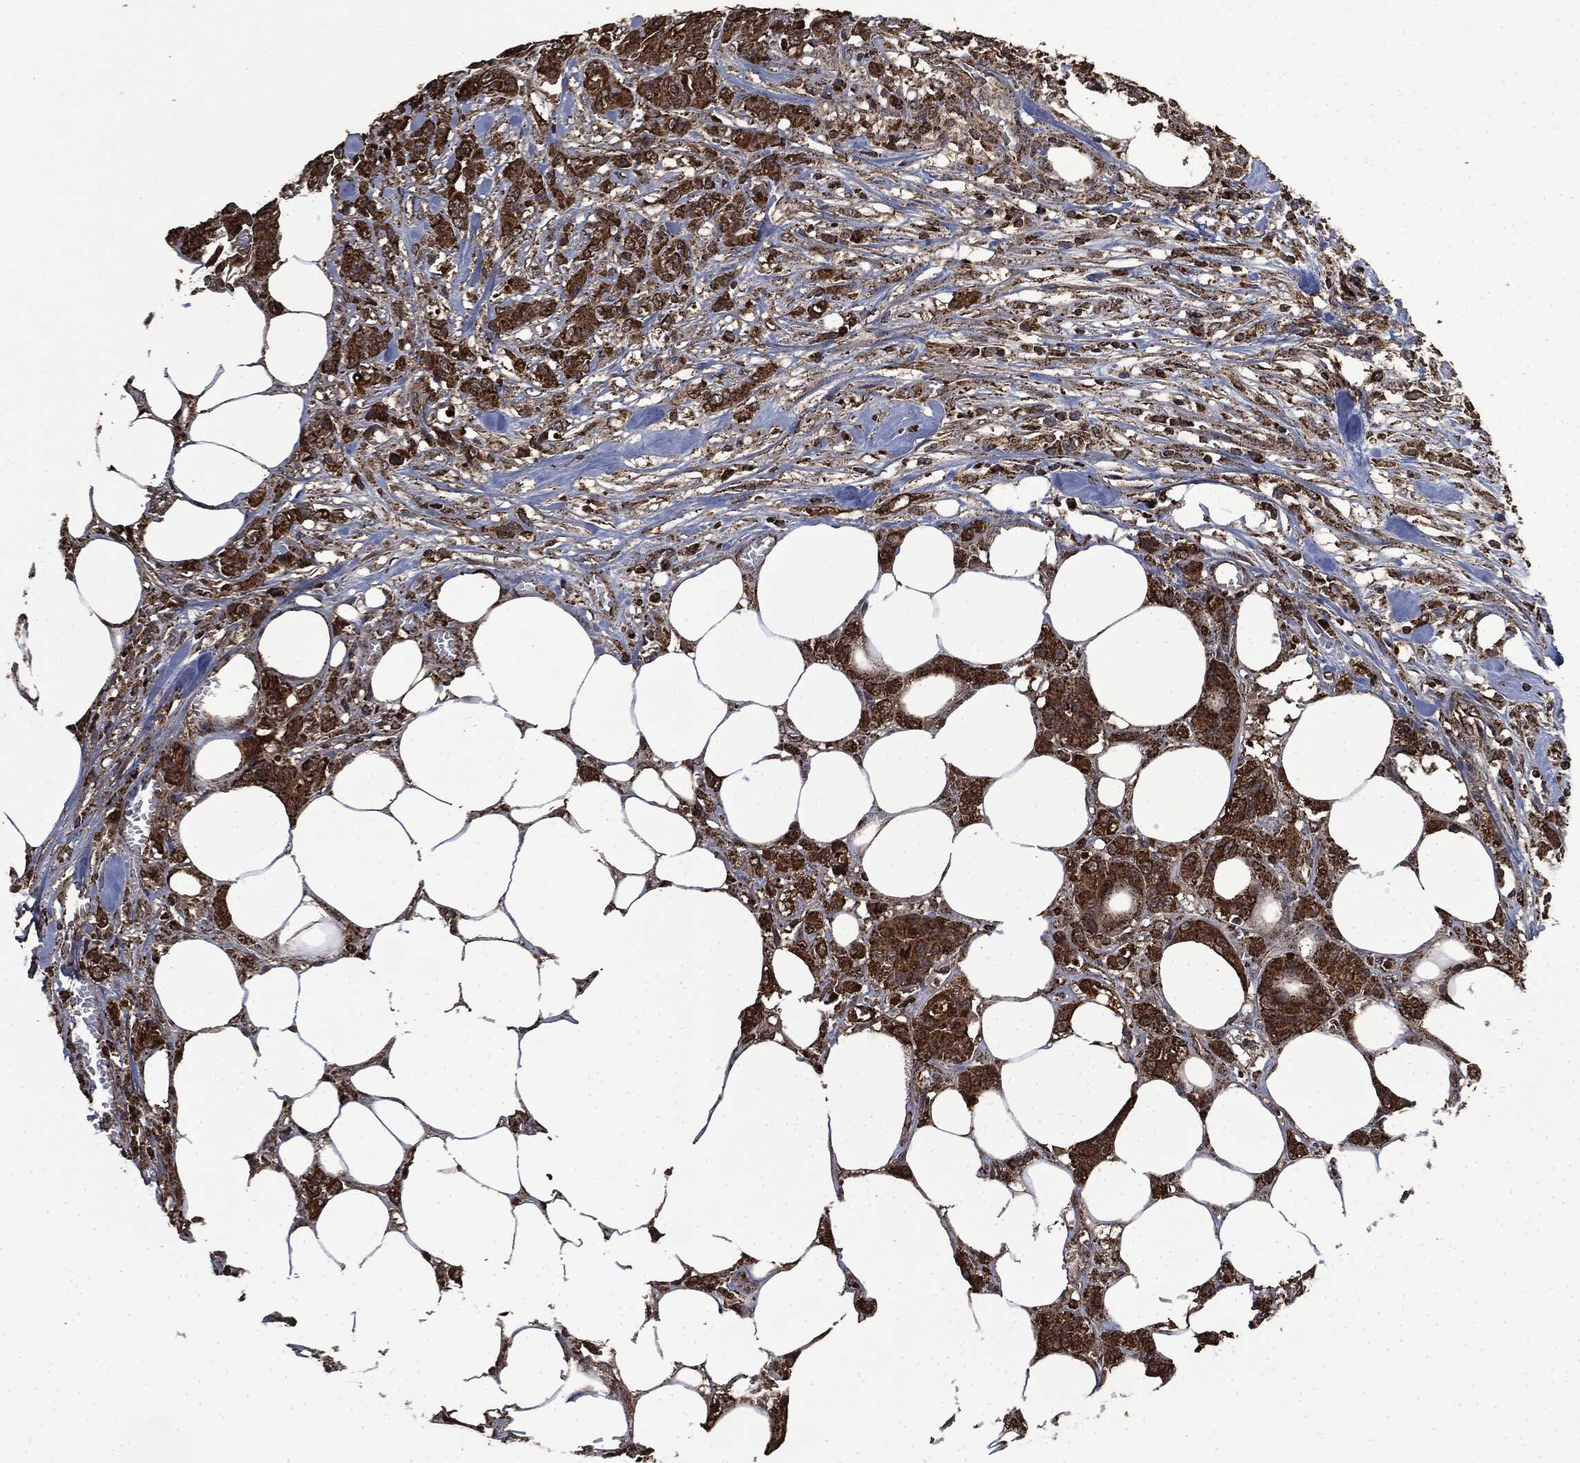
{"staining": {"intensity": "strong", "quantity": ">75%", "location": "cytoplasmic/membranous"}, "tissue": "colorectal cancer", "cell_type": "Tumor cells", "image_type": "cancer", "snomed": [{"axis": "morphology", "description": "Adenocarcinoma, NOS"}, {"axis": "topography", "description": "Colon"}], "caption": "An immunohistochemistry (IHC) histopathology image of neoplastic tissue is shown. Protein staining in brown labels strong cytoplasmic/membranous positivity in colorectal cancer (adenocarcinoma) within tumor cells.", "gene": "LIG3", "patient": {"sex": "female", "age": 48}}